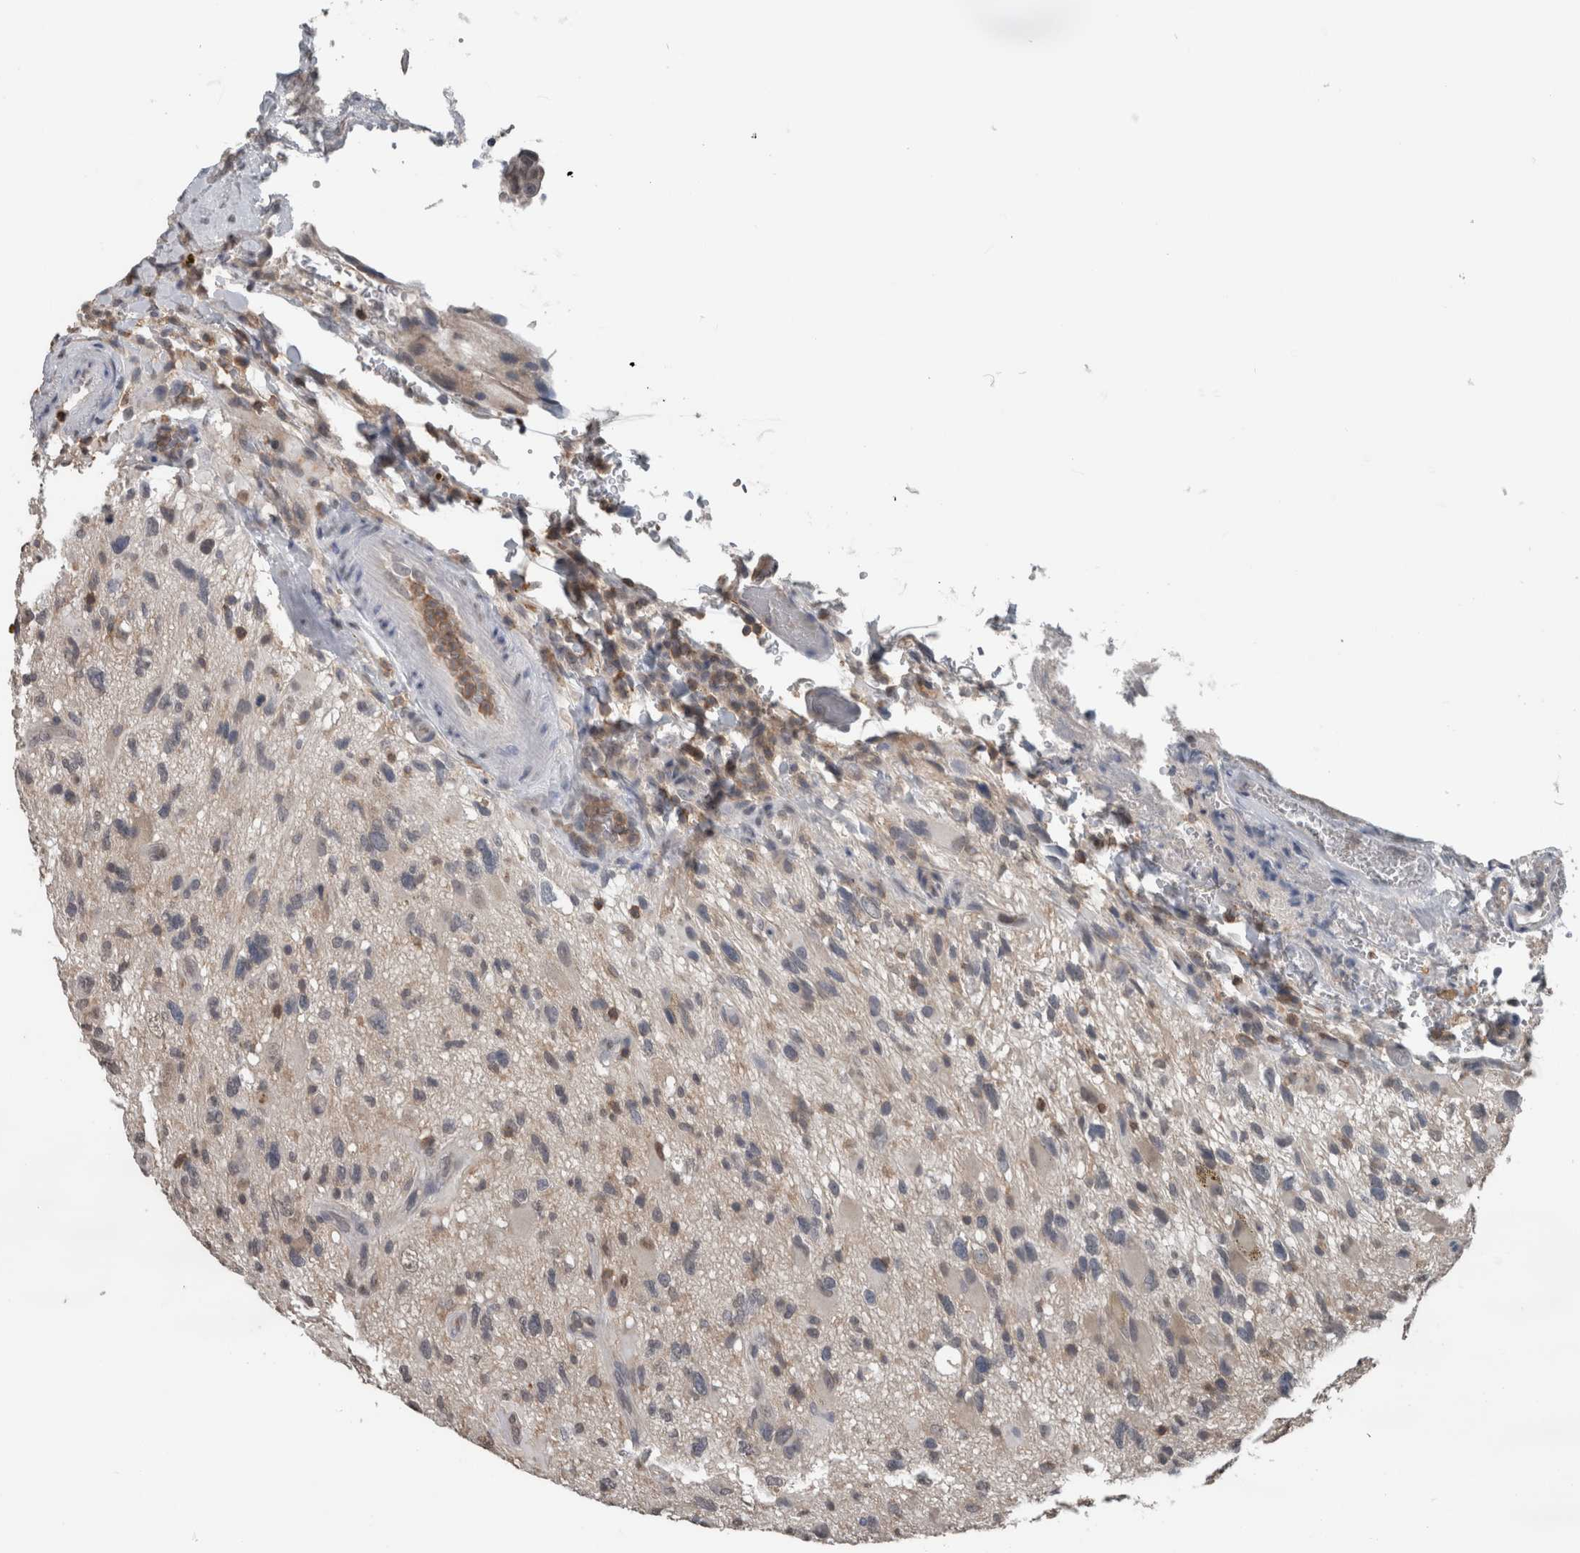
{"staining": {"intensity": "negative", "quantity": "none", "location": "none"}, "tissue": "glioma", "cell_type": "Tumor cells", "image_type": "cancer", "snomed": [{"axis": "morphology", "description": "Glioma, malignant, High grade"}, {"axis": "topography", "description": "Brain"}], "caption": "A photomicrograph of human high-grade glioma (malignant) is negative for staining in tumor cells.", "gene": "MAFF", "patient": {"sex": "male", "age": 33}}